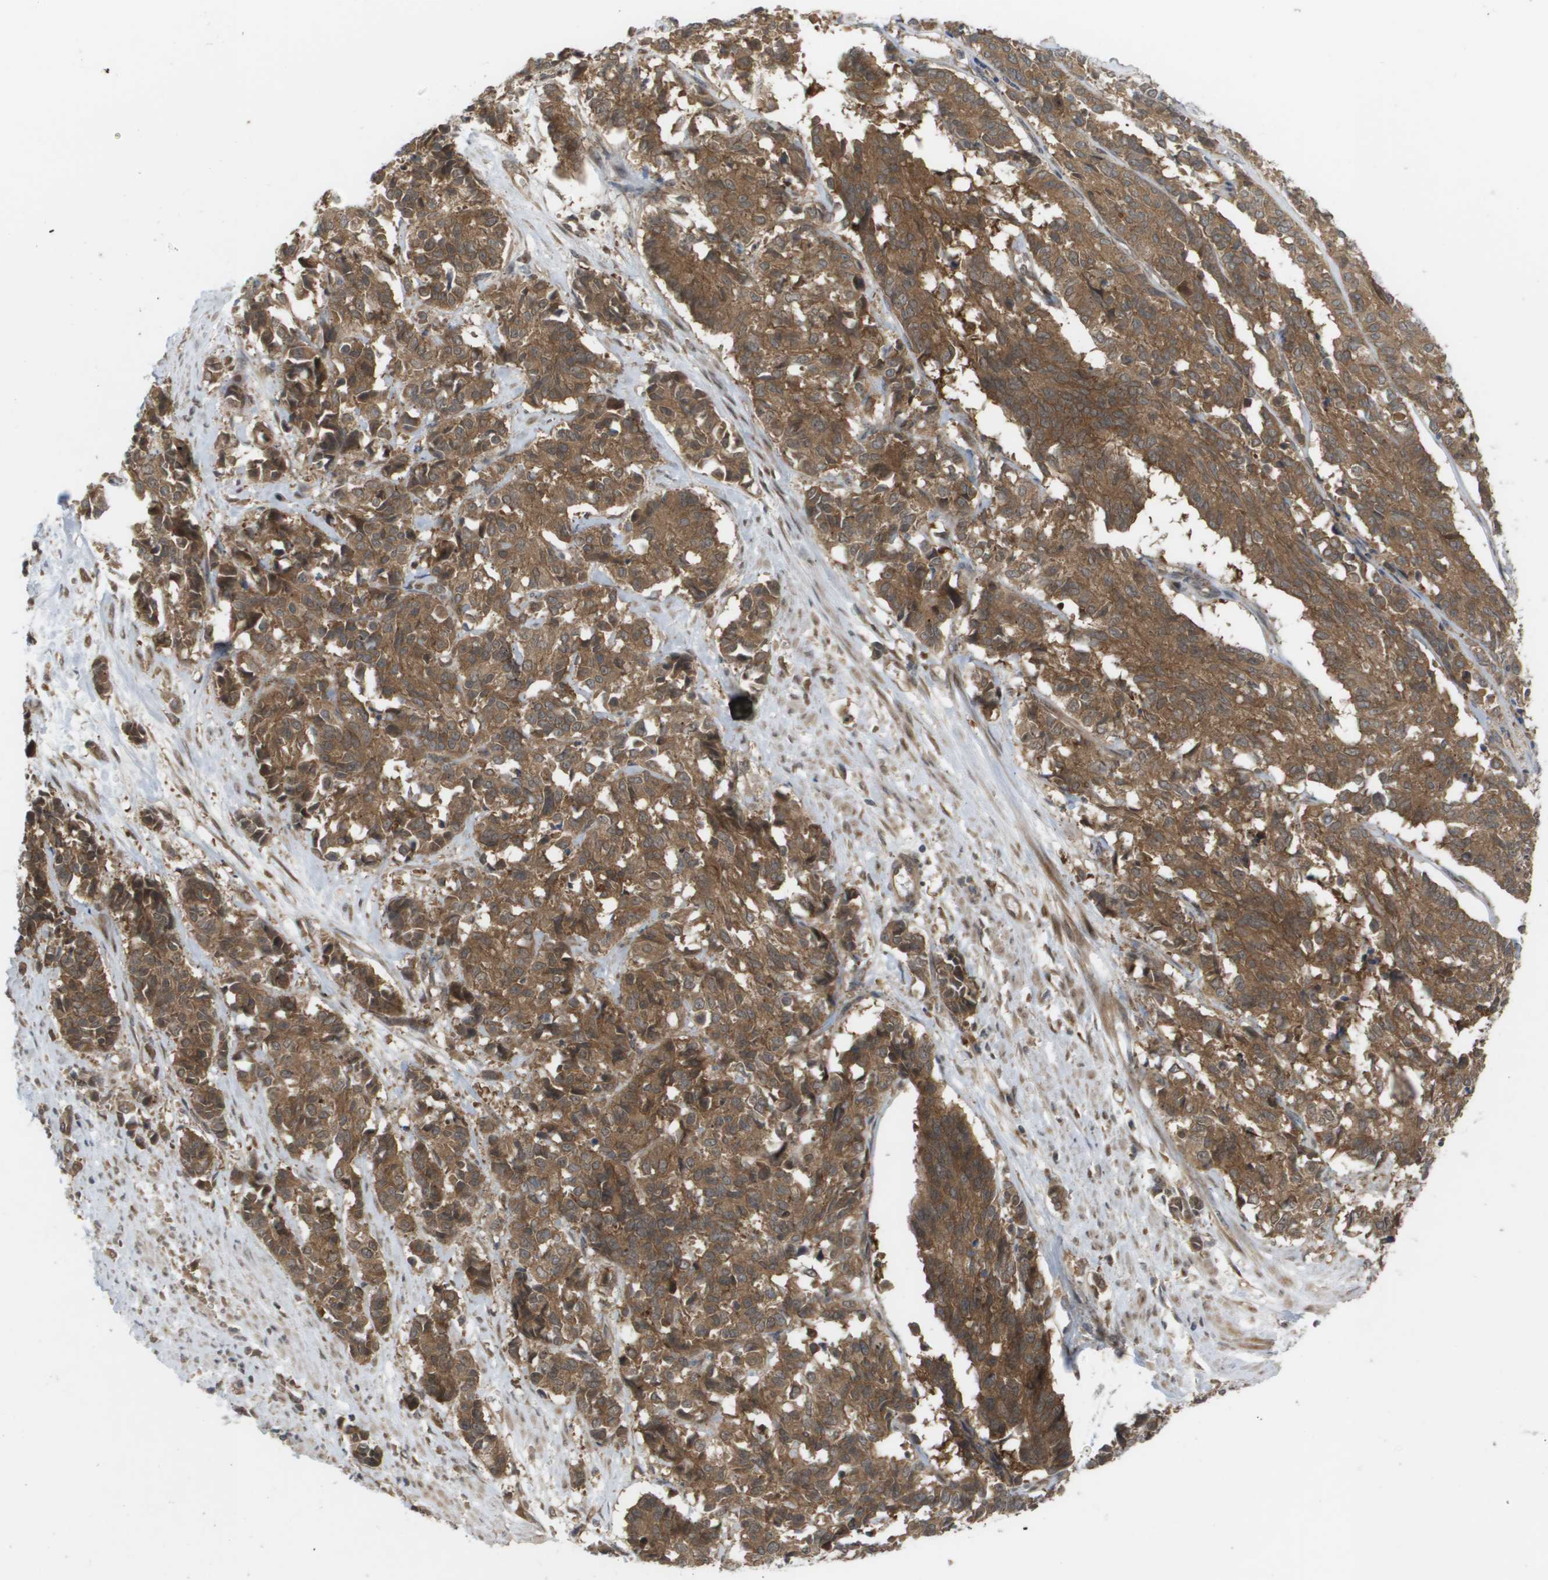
{"staining": {"intensity": "moderate", "quantity": ">75%", "location": "cytoplasmic/membranous"}, "tissue": "cervical cancer", "cell_type": "Tumor cells", "image_type": "cancer", "snomed": [{"axis": "morphology", "description": "Squamous cell carcinoma, NOS"}, {"axis": "topography", "description": "Cervix"}], "caption": "Protein staining reveals moderate cytoplasmic/membranous staining in approximately >75% of tumor cells in cervical squamous cell carcinoma.", "gene": "CTPS2", "patient": {"sex": "female", "age": 35}}